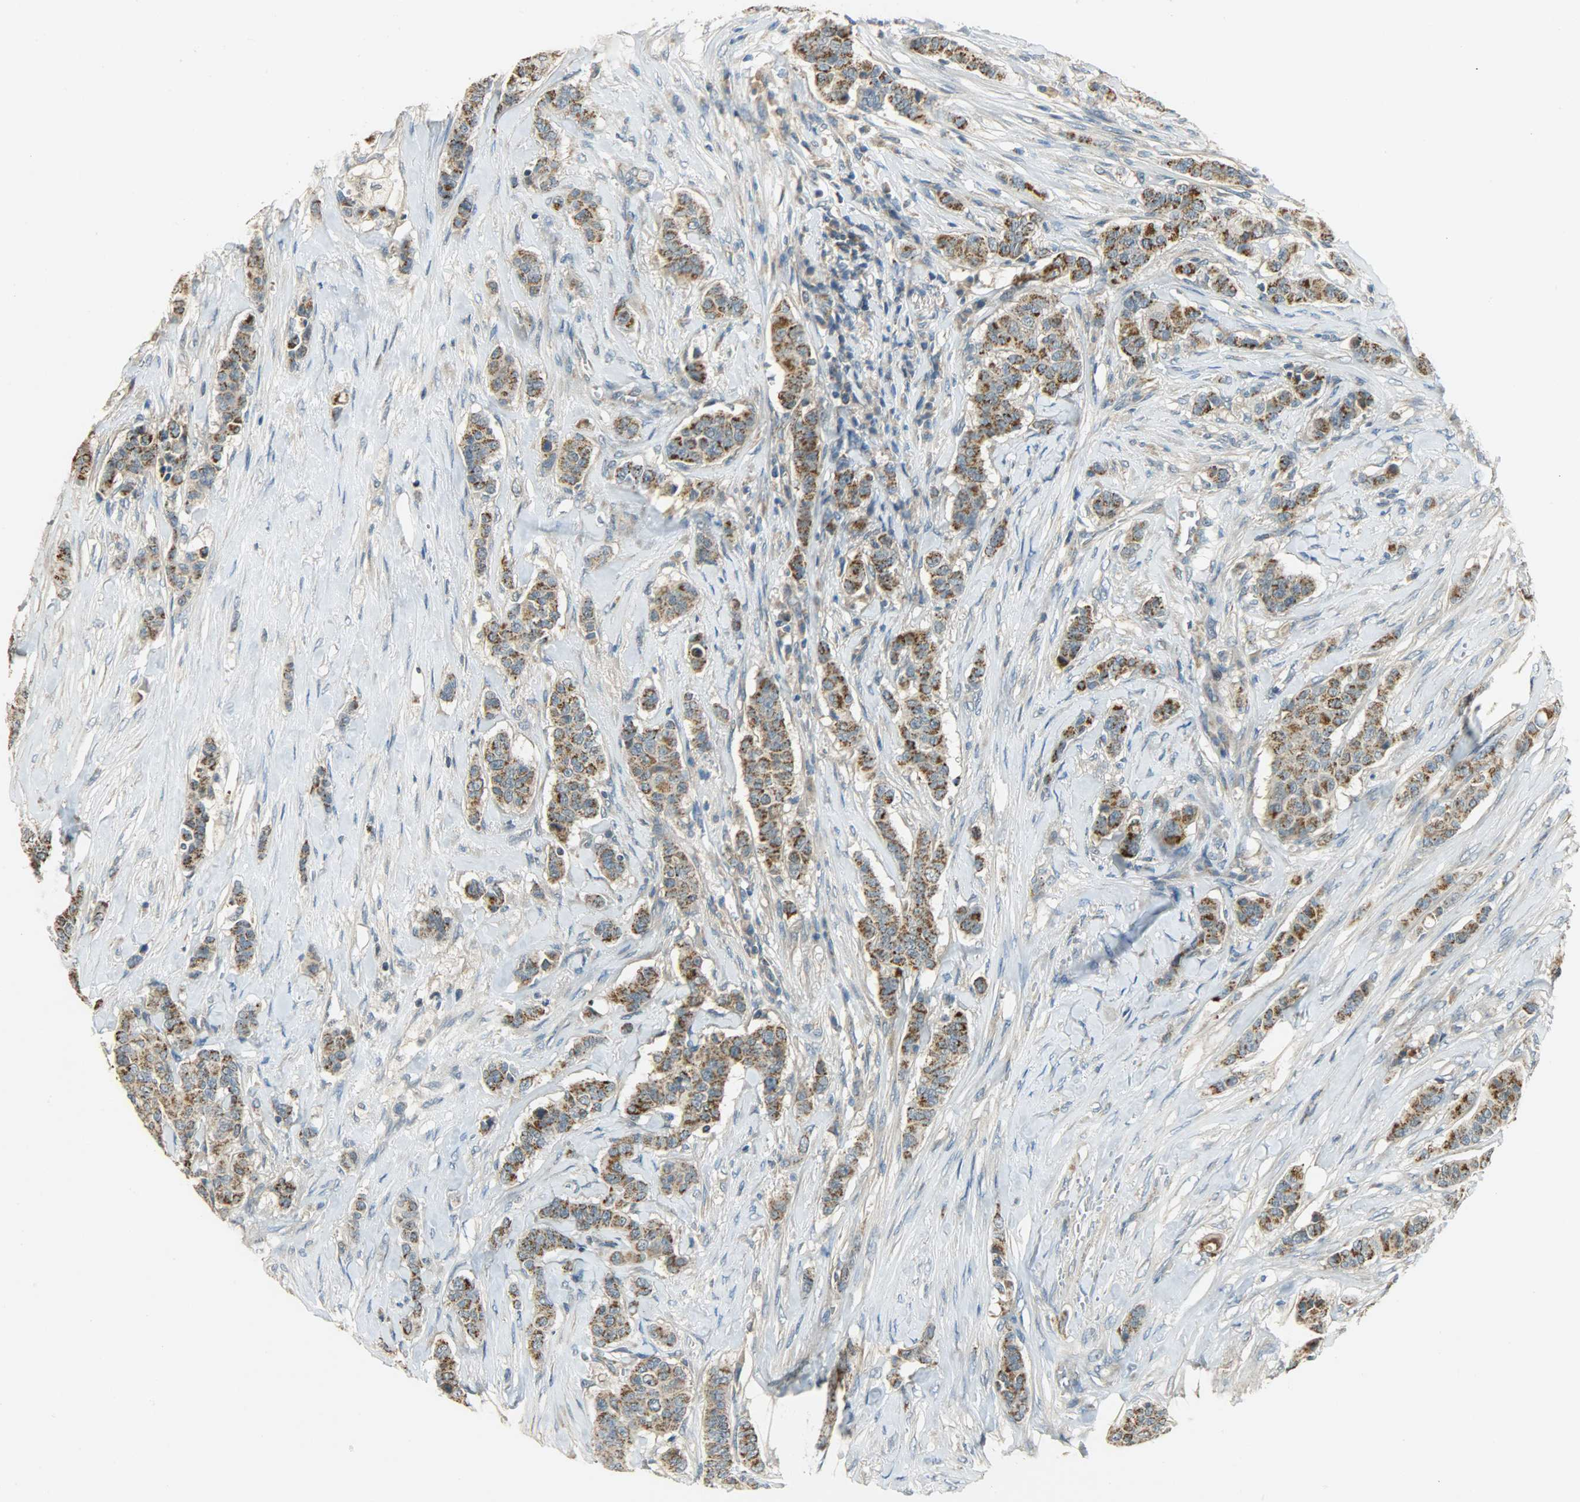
{"staining": {"intensity": "moderate", "quantity": ">75%", "location": "cytoplasmic/membranous"}, "tissue": "breast cancer", "cell_type": "Tumor cells", "image_type": "cancer", "snomed": [{"axis": "morphology", "description": "Duct carcinoma"}, {"axis": "topography", "description": "Breast"}], "caption": "This is an image of IHC staining of breast invasive ductal carcinoma, which shows moderate positivity in the cytoplasmic/membranous of tumor cells.", "gene": "HDHD5", "patient": {"sex": "female", "age": 40}}